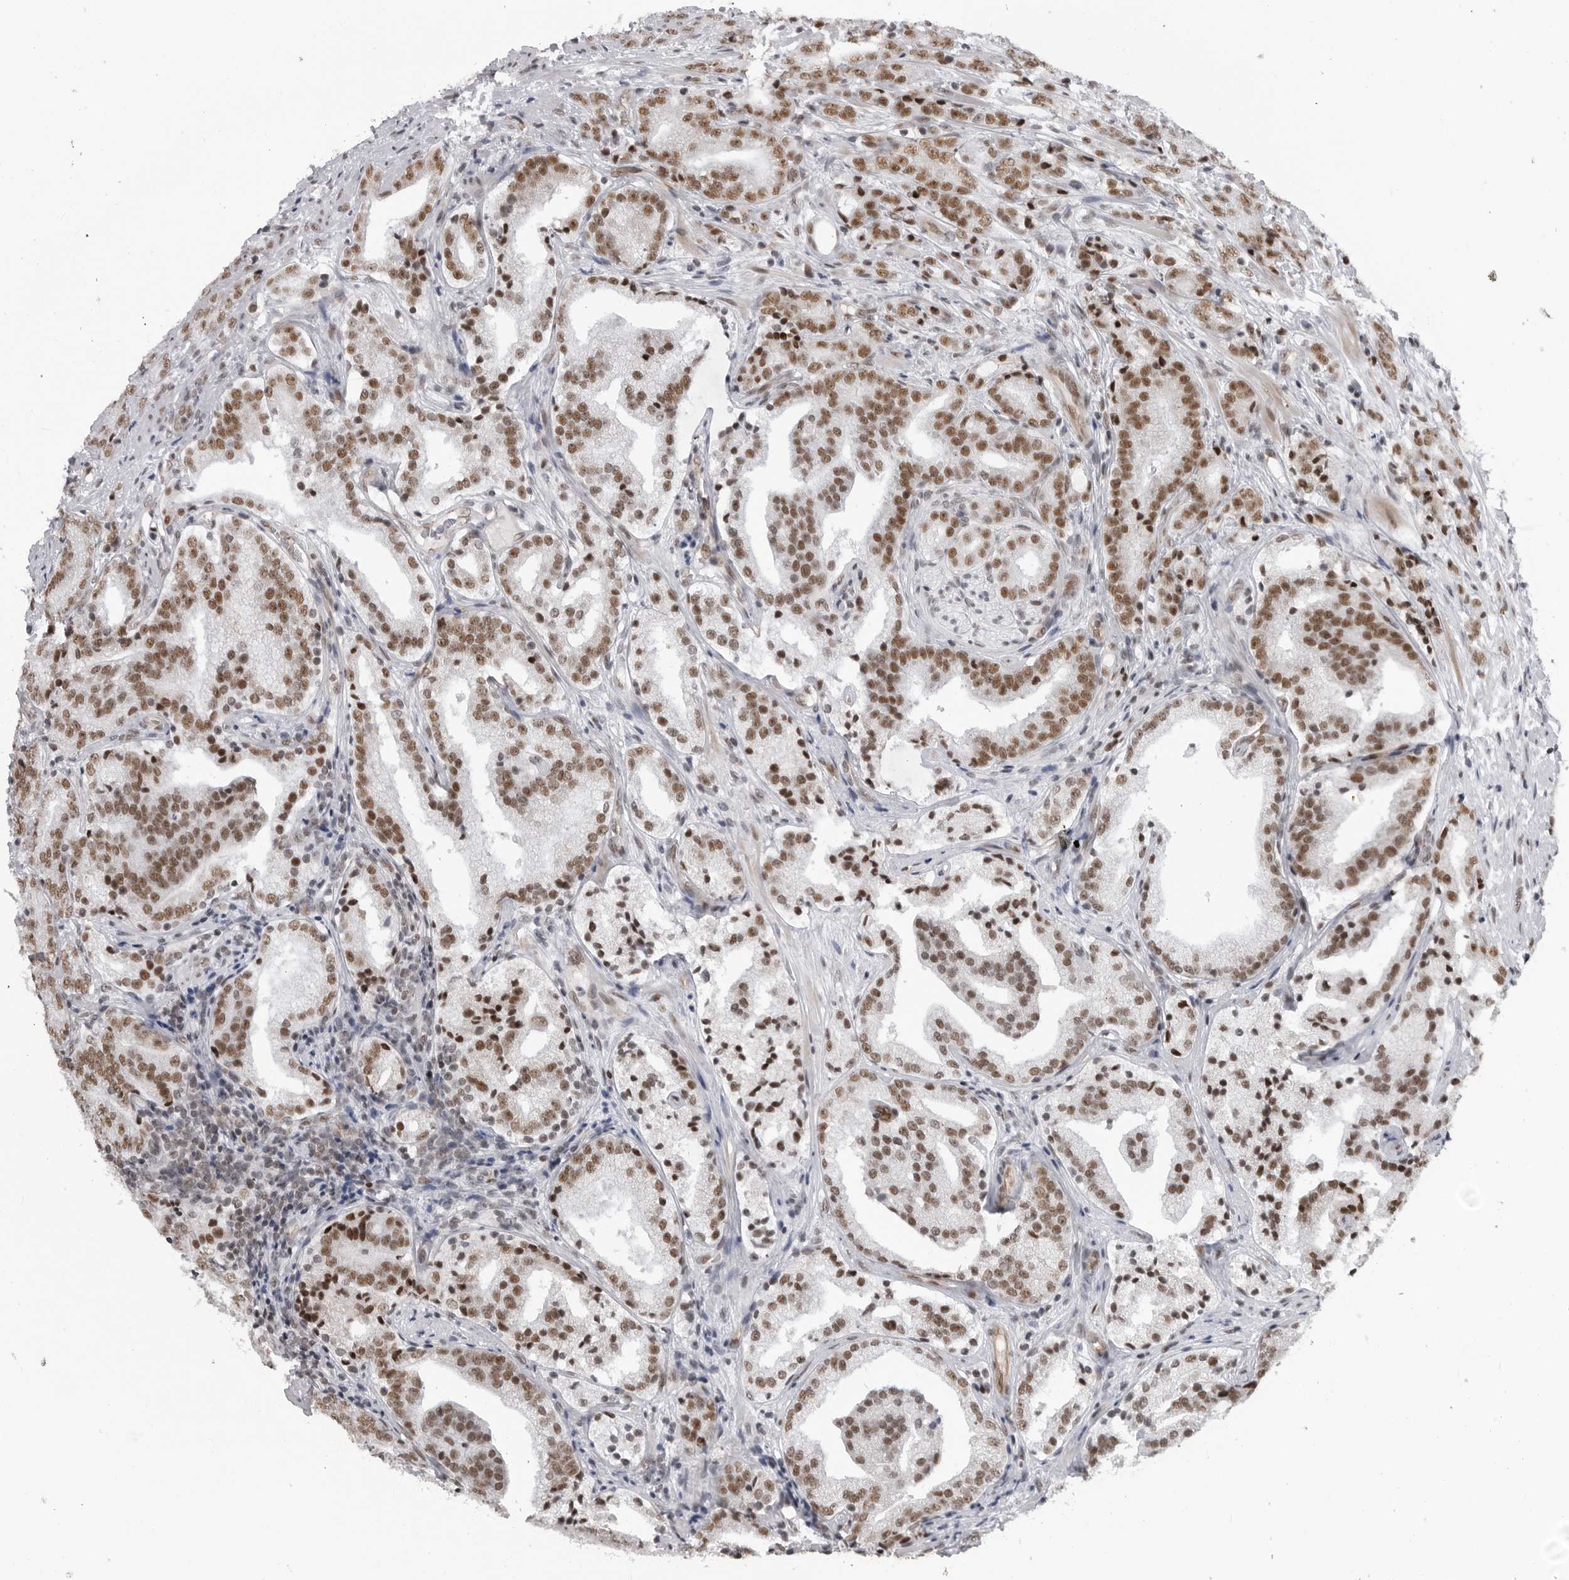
{"staining": {"intensity": "moderate", "quantity": ">75%", "location": "nuclear"}, "tissue": "prostate cancer", "cell_type": "Tumor cells", "image_type": "cancer", "snomed": [{"axis": "morphology", "description": "Adenocarcinoma, High grade"}, {"axis": "topography", "description": "Prostate"}], "caption": "Immunohistochemistry histopathology image of neoplastic tissue: human high-grade adenocarcinoma (prostate) stained using immunohistochemistry (IHC) exhibits medium levels of moderate protein expression localized specifically in the nuclear of tumor cells, appearing as a nuclear brown color.", "gene": "RNF26", "patient": {"sex": "male", "age": 57}}